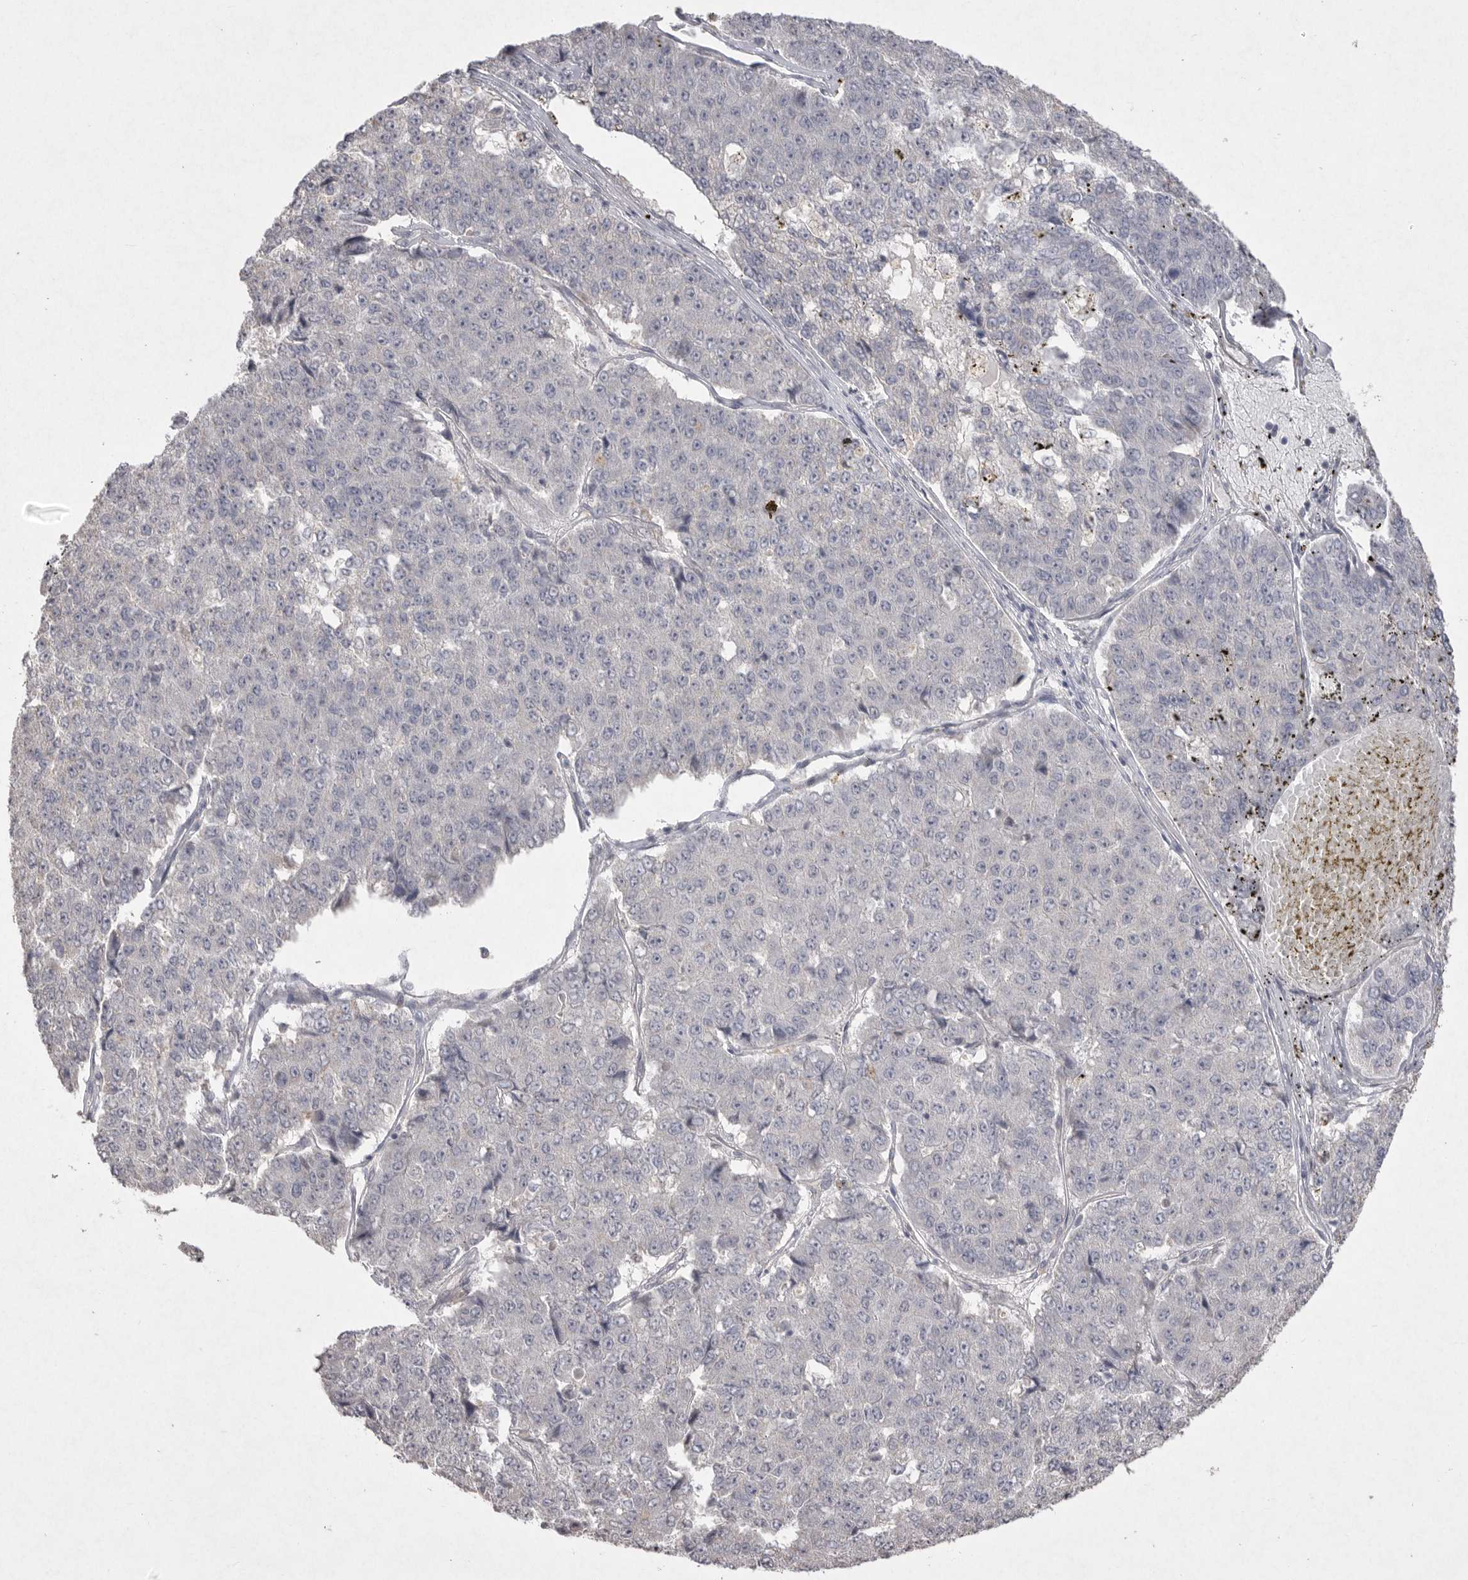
{"staining": {"intensity": "negative", "quantity": "none", "location": "none"}, "tissue": "pancreatic cancer", "cell_type": "Tumor cells", "image_type": "cancer", "snomed": [{"axis": "morphology", "description": "Adenocarcinoma, NOS"}, {"axis": "topography", "description": "Pancreas"}], "caption": "Immunohistochemistry (IHC) of pancreatic cancer (adenocarcinoma) exhibits no positivity in tumor cells.", "gene": "VANGL2", "patient": {"sex": "male", "age": 50}}